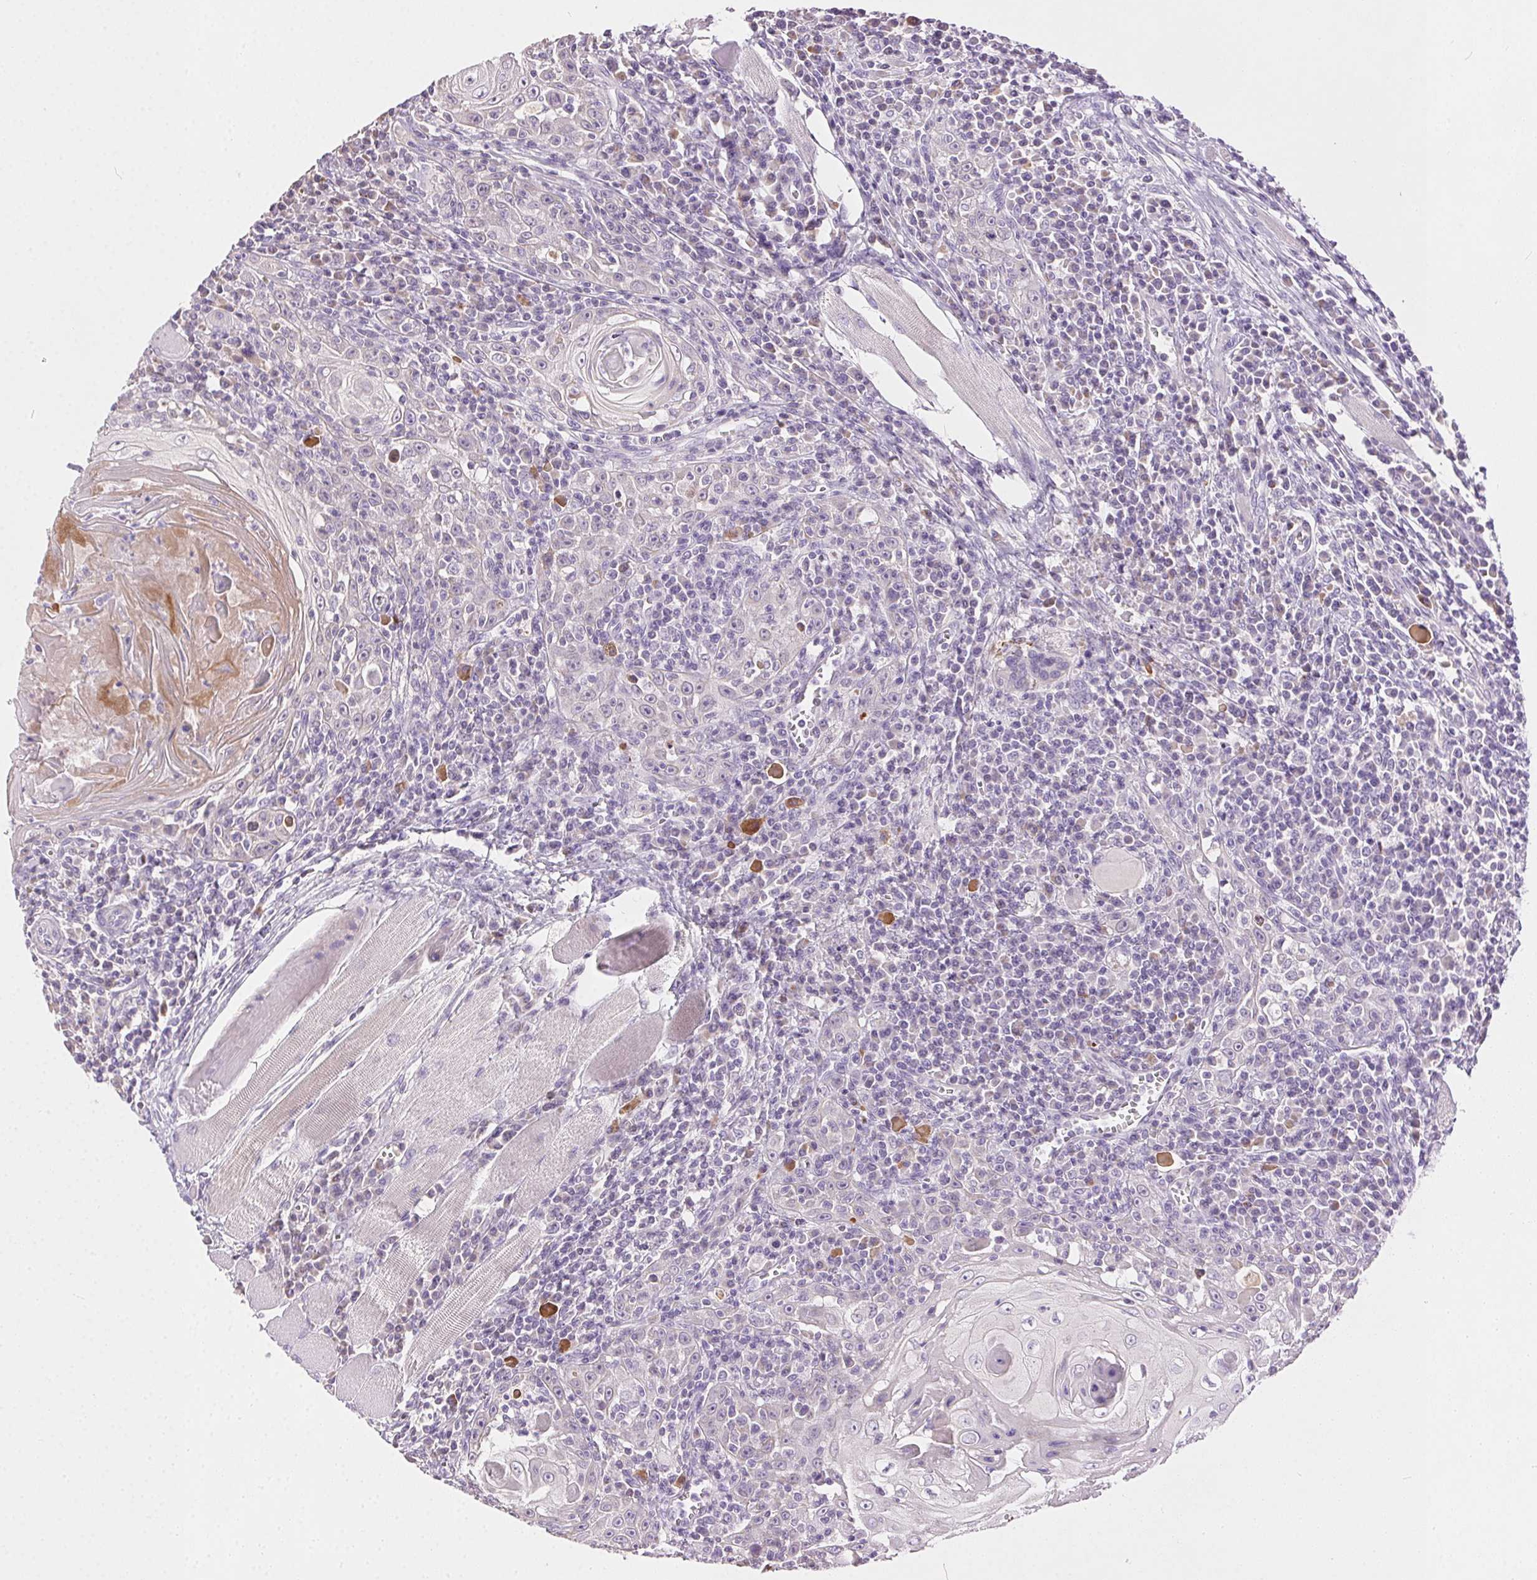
{"staining": {"intensity": "negative", "quantity": "none", "location": "none"}, "tissue": "head and neck cancer", "cell_type": "Tumor cells", "image_type": "cancer", "snomed": [{"axis": "morphology", "description": "Squamous cell carcinoma, NOS"}, {"axis": "topography", "description": "Head-Neck"}], "caption": "DAB (3,3'-diaminobenzidine) immunohistochemical staining of human head and neck cancer displays no significant positivity in tumor cells.", "gene": "SYCE2", "patient": {"sex": "male", "age": 52}}